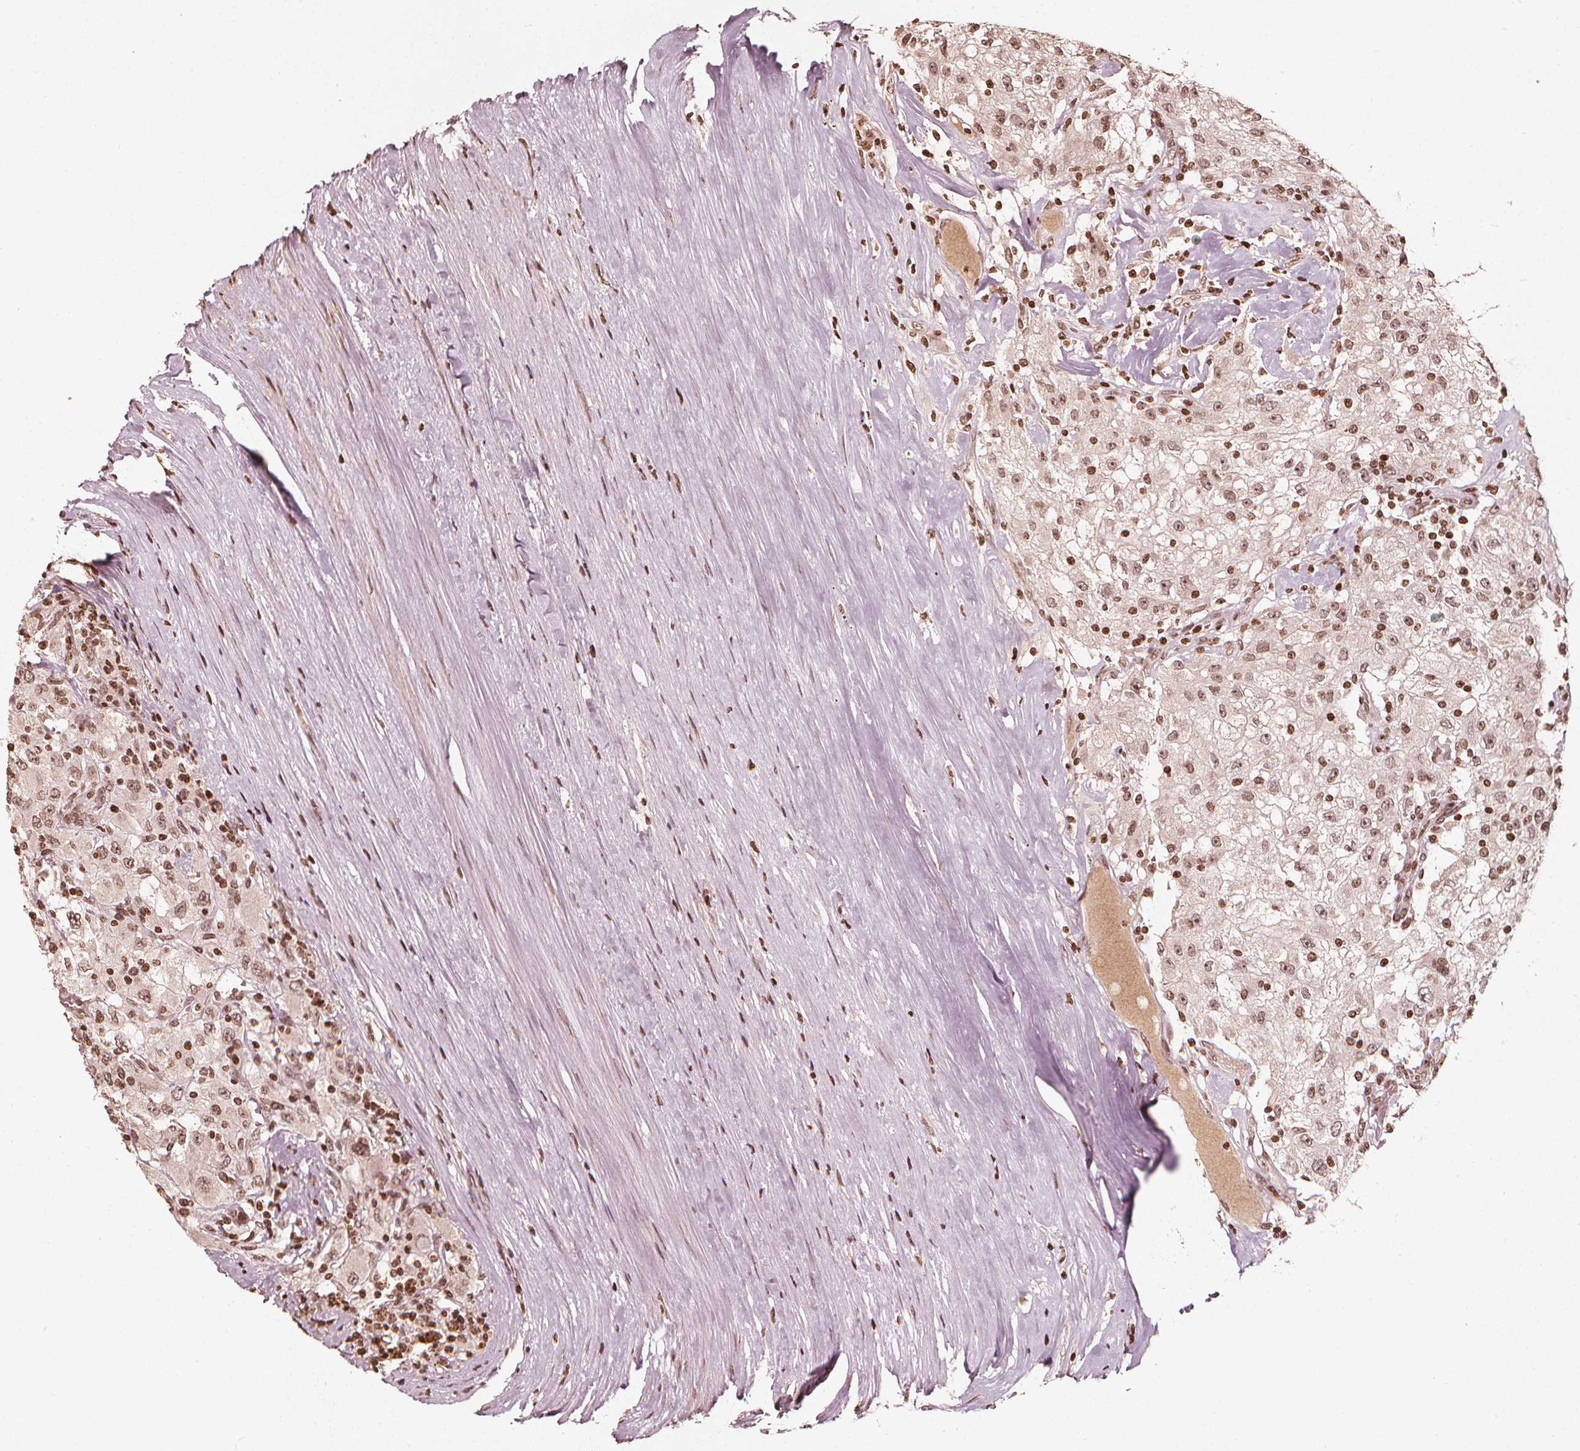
{"staining": {"intensity": "moderate", "quantity": ">75%", "location": "nuclear"}, "tissue": "renal cancer", "cell_type": "Tumor cells", "image_type": "cancer", "snomed": [{"axis": "morphology", "description": "Adenocarcinoma, NOS"}, {"axis": "topography", "description": "Kidney"}], "caption": "A high-resolution image shows immunohistochemistry (IHC) staining of renal adenocarcinoma, which demonstrates moderate nuclear staining in about >75% of tumor cells.", "gene": "H3C14", "patient": {"sex": "female", "age": 67}}